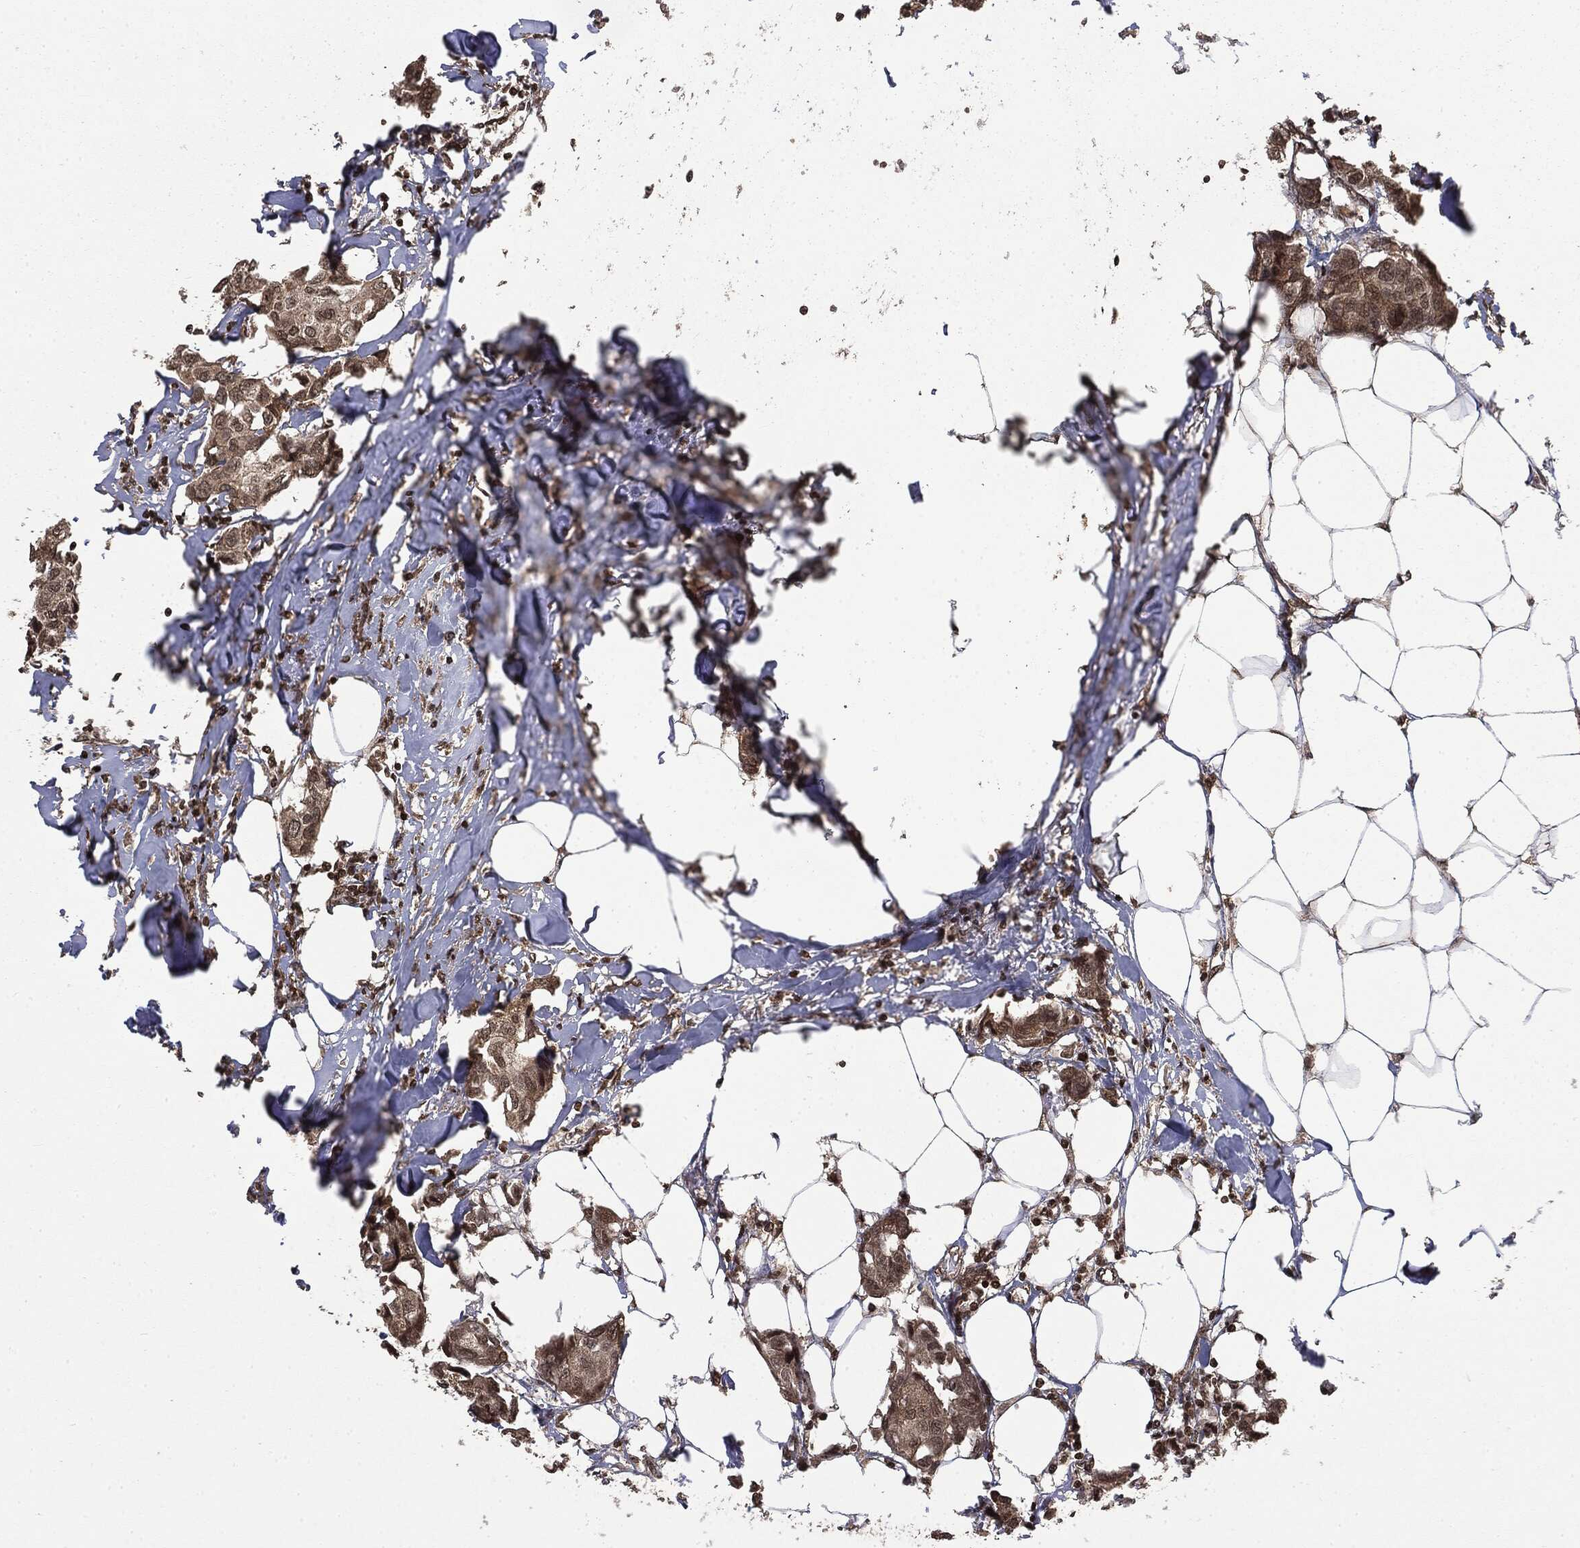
{"staining": {"intensity": "weak", "quantity": ">75%", "location": "cytoplasmic/membranous,nuclear"}, "tissue": "breast cancer", "cell_type": "Tumor cells", "image_type": "cancer", "snomed": [{"axis": "morphology", "description": "Duct carcinoma"}, {"axis": "topography", "description": "Breast"}], "caption": "Immunohistochemistry photomicrograph of breast cancer (intraductal carcinoma) stained for a protein (brown), which reveals low levels of weak cytoplasmic/membranous and nuclear positivity in approximately >75% of tumor cells.", "gene": "CTDP1", "patient": {"sex": "female", "age": 80}}